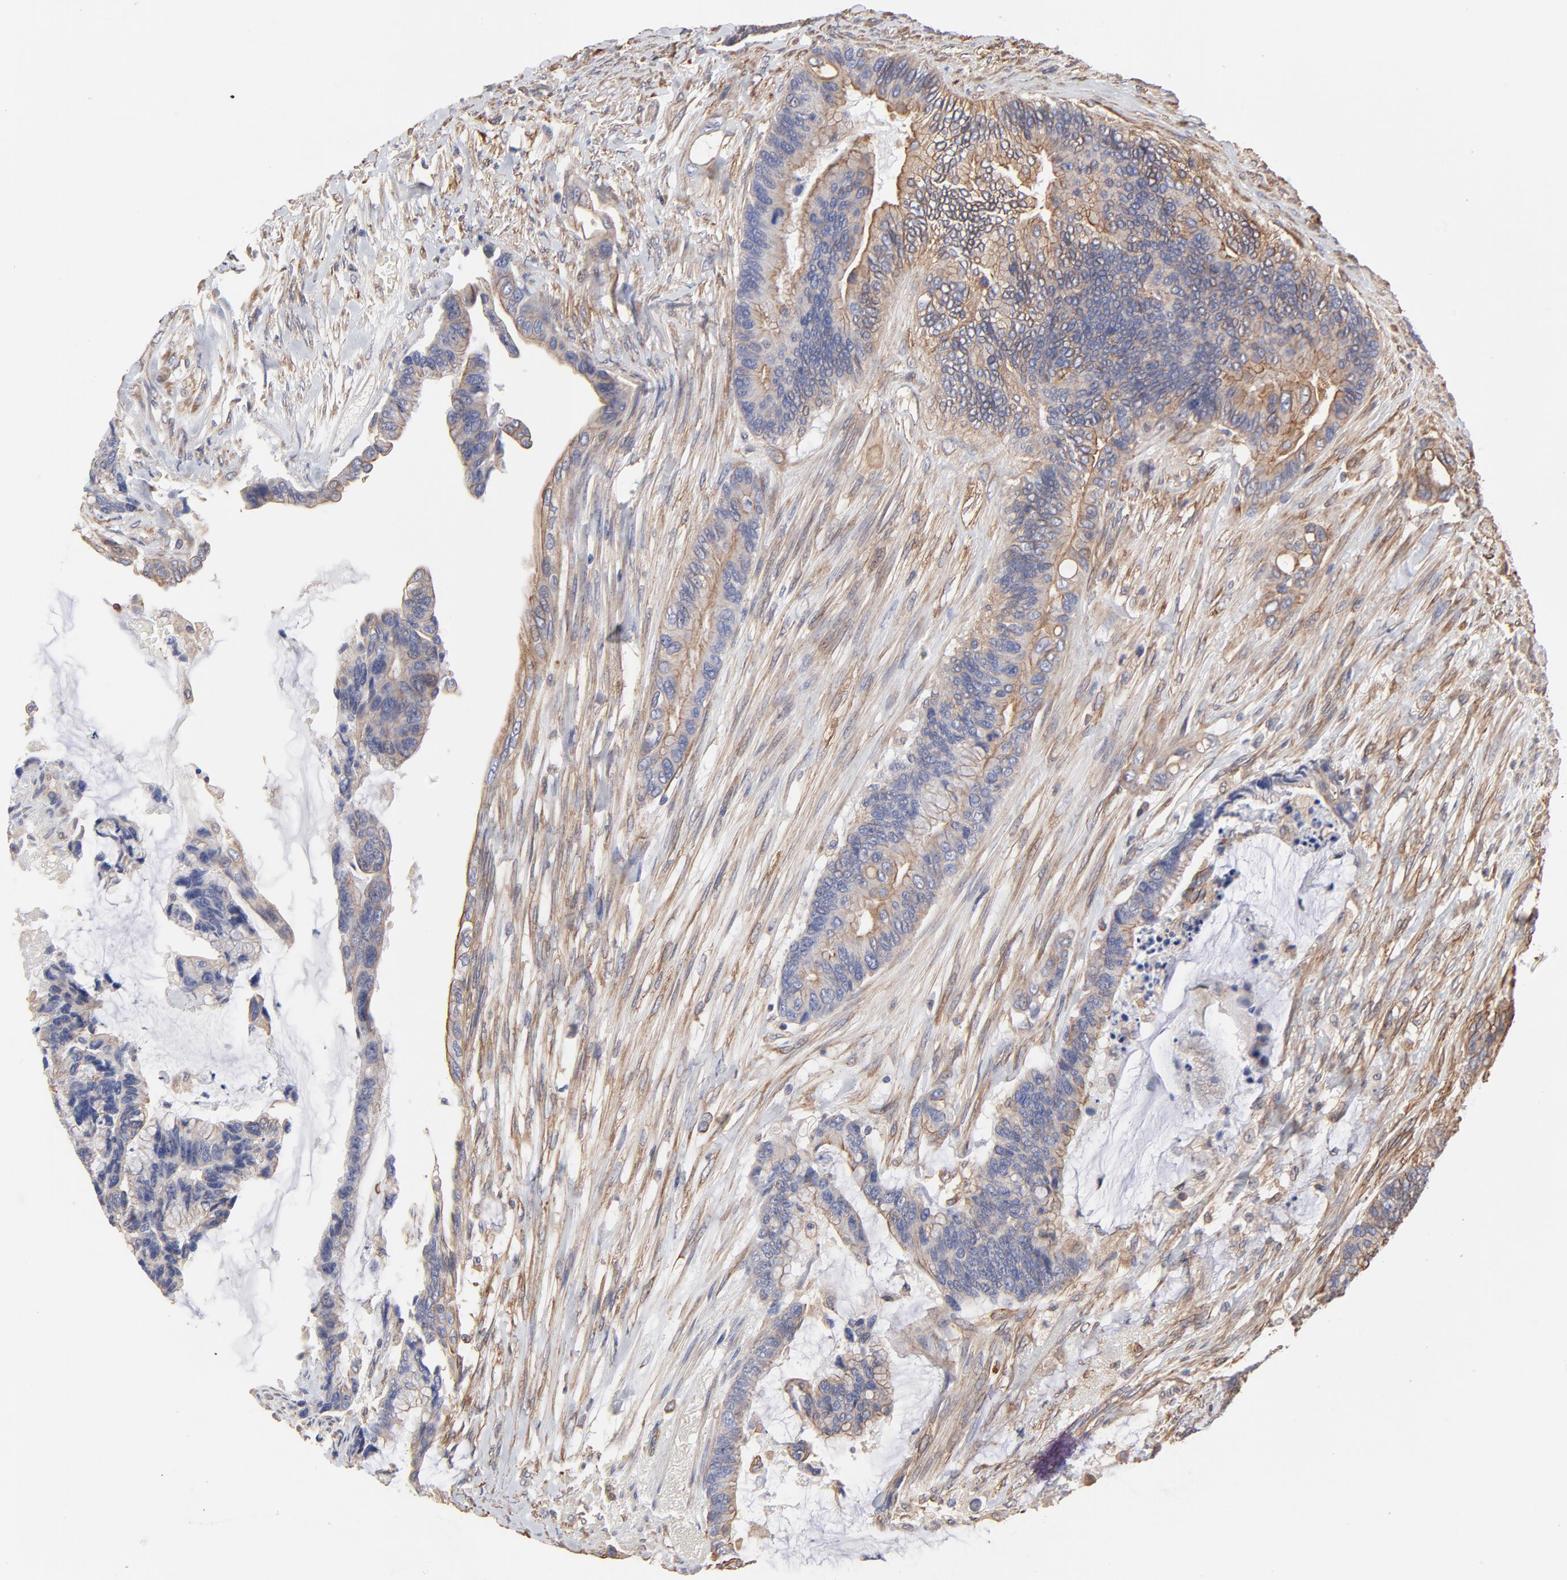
{"staining": {"intensity": "moderate", "quantity": ">75%", "location": "cytoplasmic/membranous"}, "tissue": "colorectal cancer", "cell_type": "Tumor cells", "image_type": "cancer", "snomed": [{"axis": "morphology", "description": "Adenocarcinoma, NOS"}, {"axis": "topography", "description": "Rectum"}], "caption": "The micrograph shows a brown stain indicating the presence of a protein in the cytoplasmic/membranous of tumor cells in colorectal cancer (adenocarcinoma). The staining was performed using DAB to visualize the protein expression in brown, while the nuclei were stained in blue with hematoxylin (Magnification: 20x).", "gene": "LRCH2", "patient": {"sex": "female", "age": 59}}